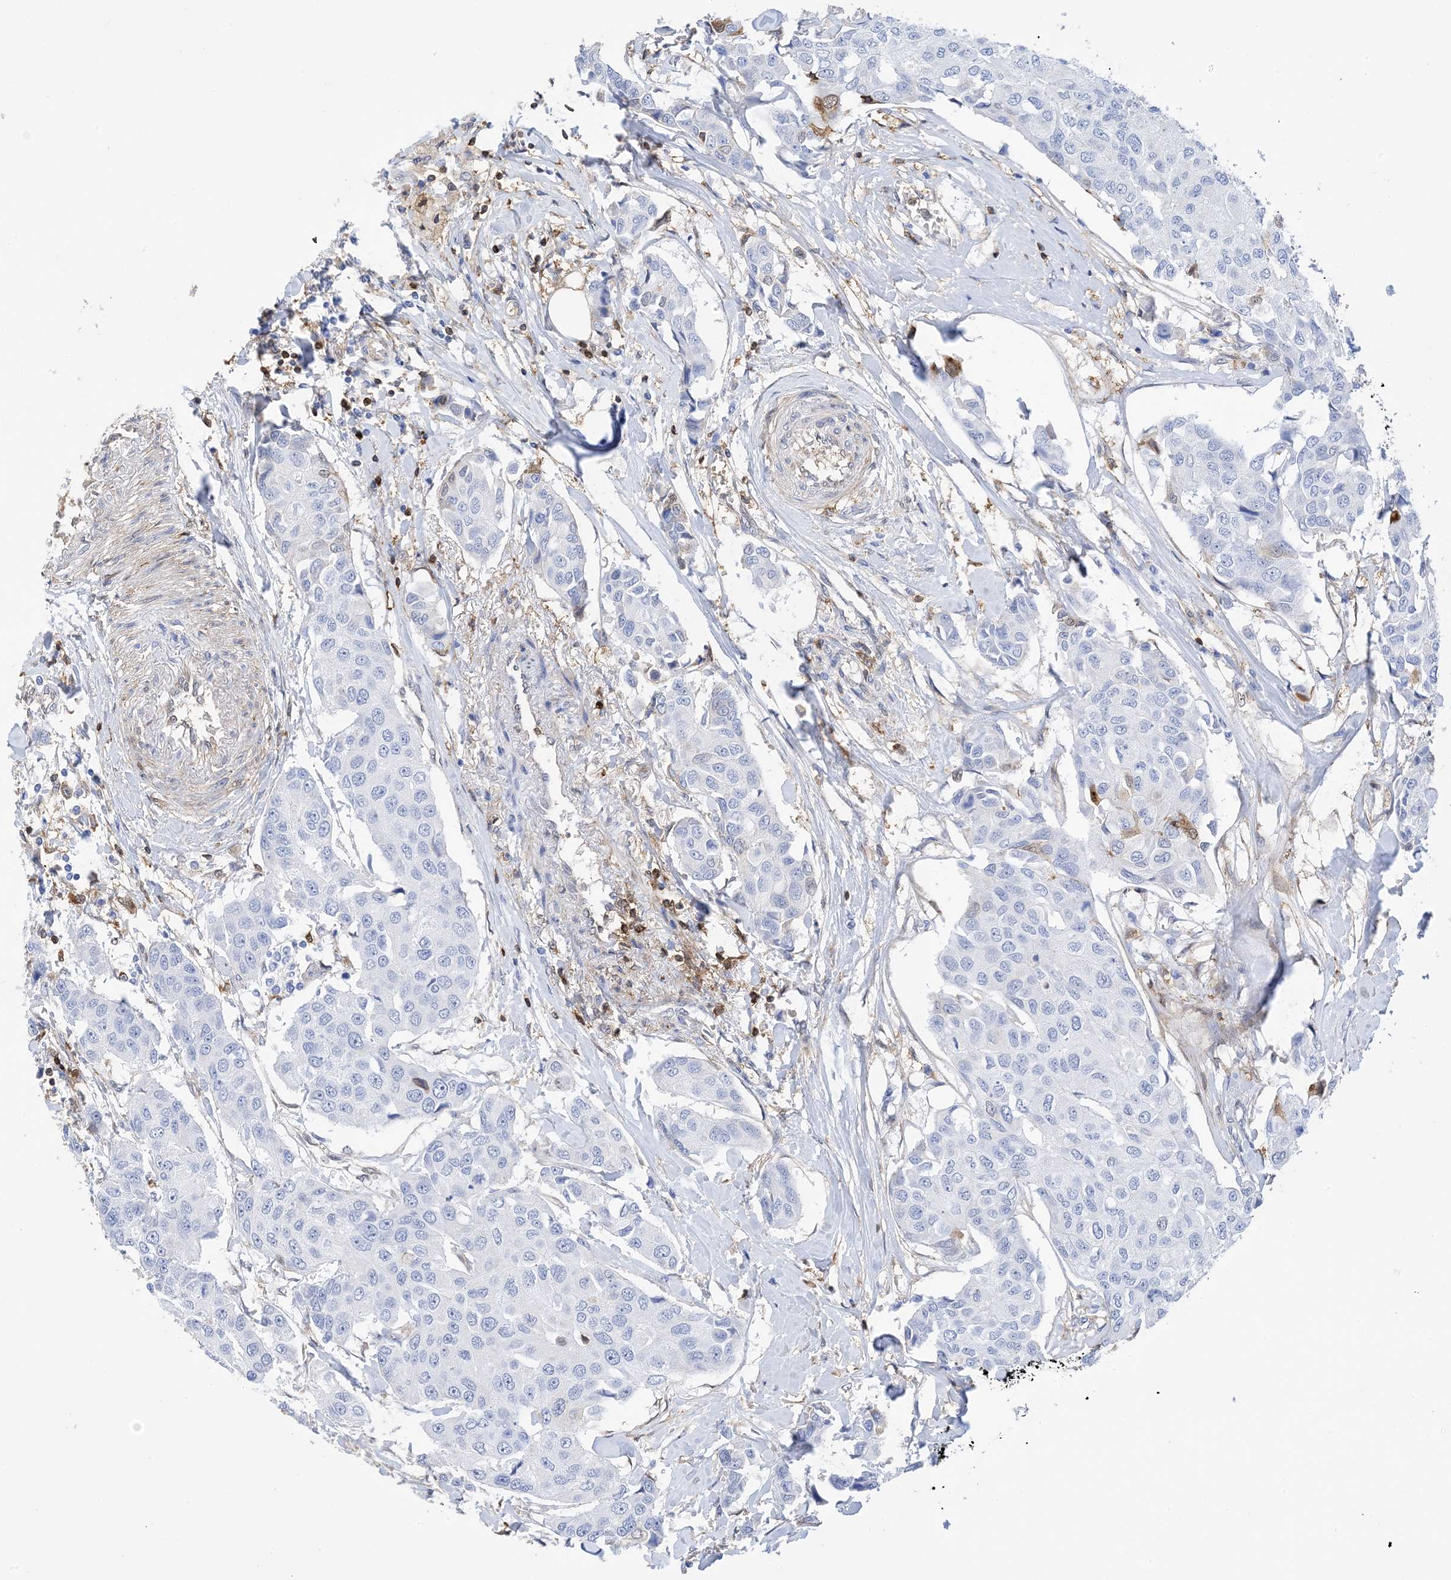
{"staining": {"intensity": "negative", "quantity": "none", "location": "none"}, "tissue": "breast cancer", "cell_type": "Tumor cells", "image_type": "cancer", "snomed": [{"axis": "morphology", "description": "Duct carcinoma"}, {"axis": "topography", "description": "Breast"}], "caption": "Tumor cells show no significant staining in breast cancer.", "gene": "ANXA1", "patient": {"sex": "female", "age": 80}}